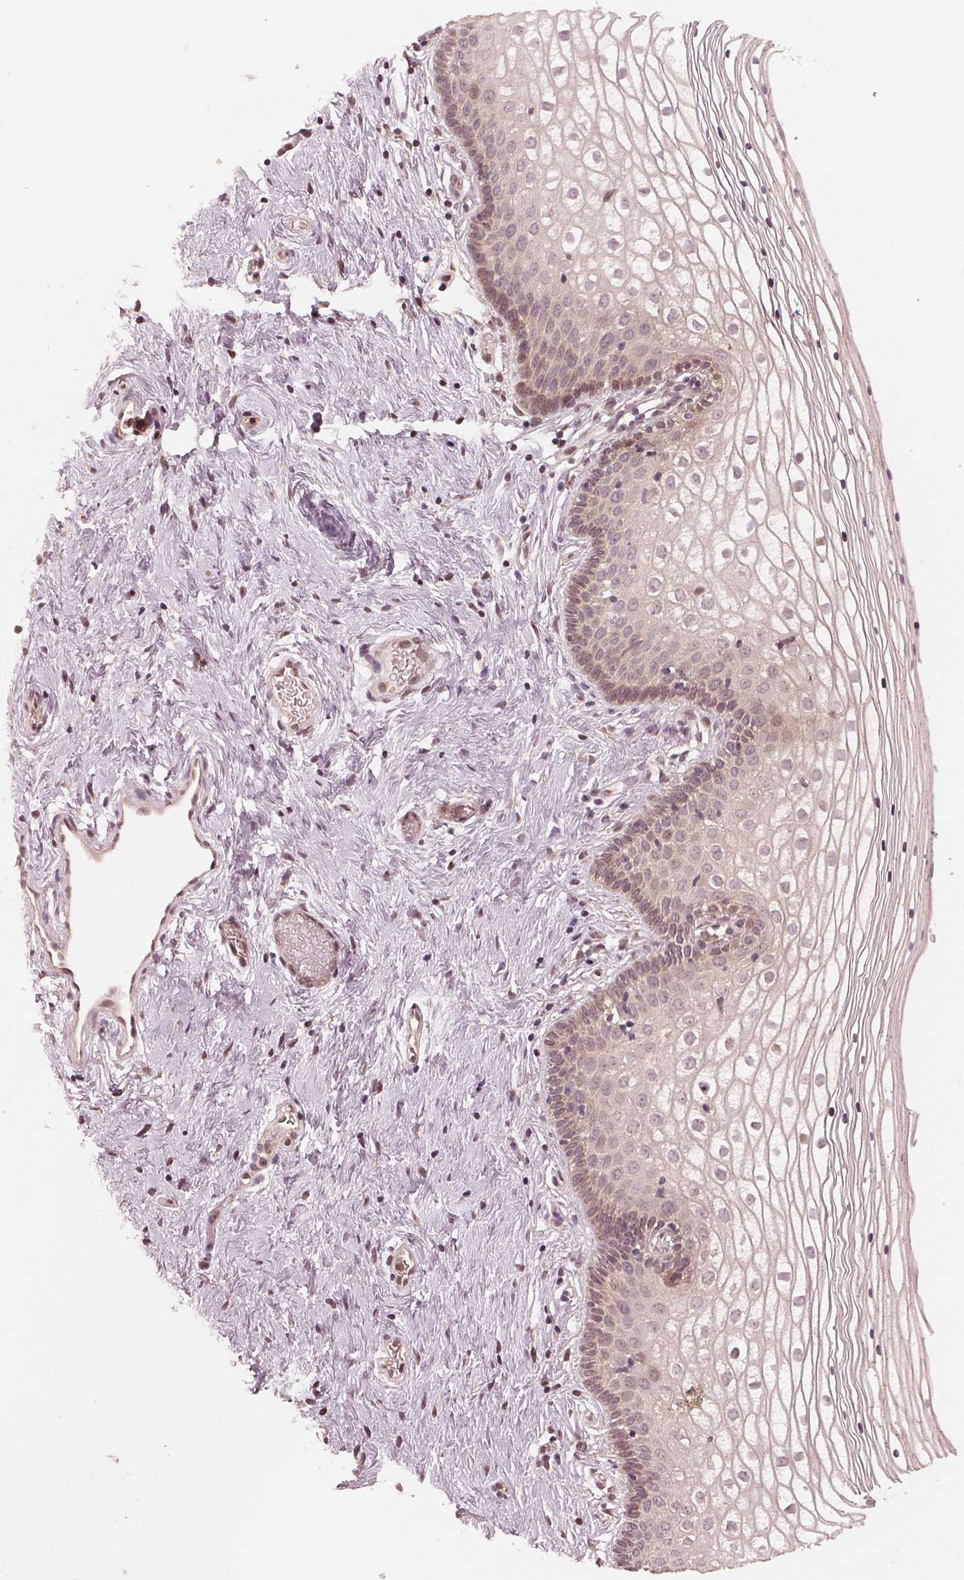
{"staining": {"intensity": "weak", "quantity": "25%-75%", "location": "nuclear"}, "tissue": "vagina", "cell_type": "Squamous epithelial cells", "image_type": "normal", "snomed": [{"axis": "morphology", "description": "Normal tissue, NOS"}, {"axis": "topography", "description": "Vagina"}], "caption": "Weak nuclear expression for a protein is present in about 25%-75% of squamous epithelial cells of unremarkable vagina using IHC.", "gene": "ZNF471", "patient": {"sex": "female", "age": 36}}